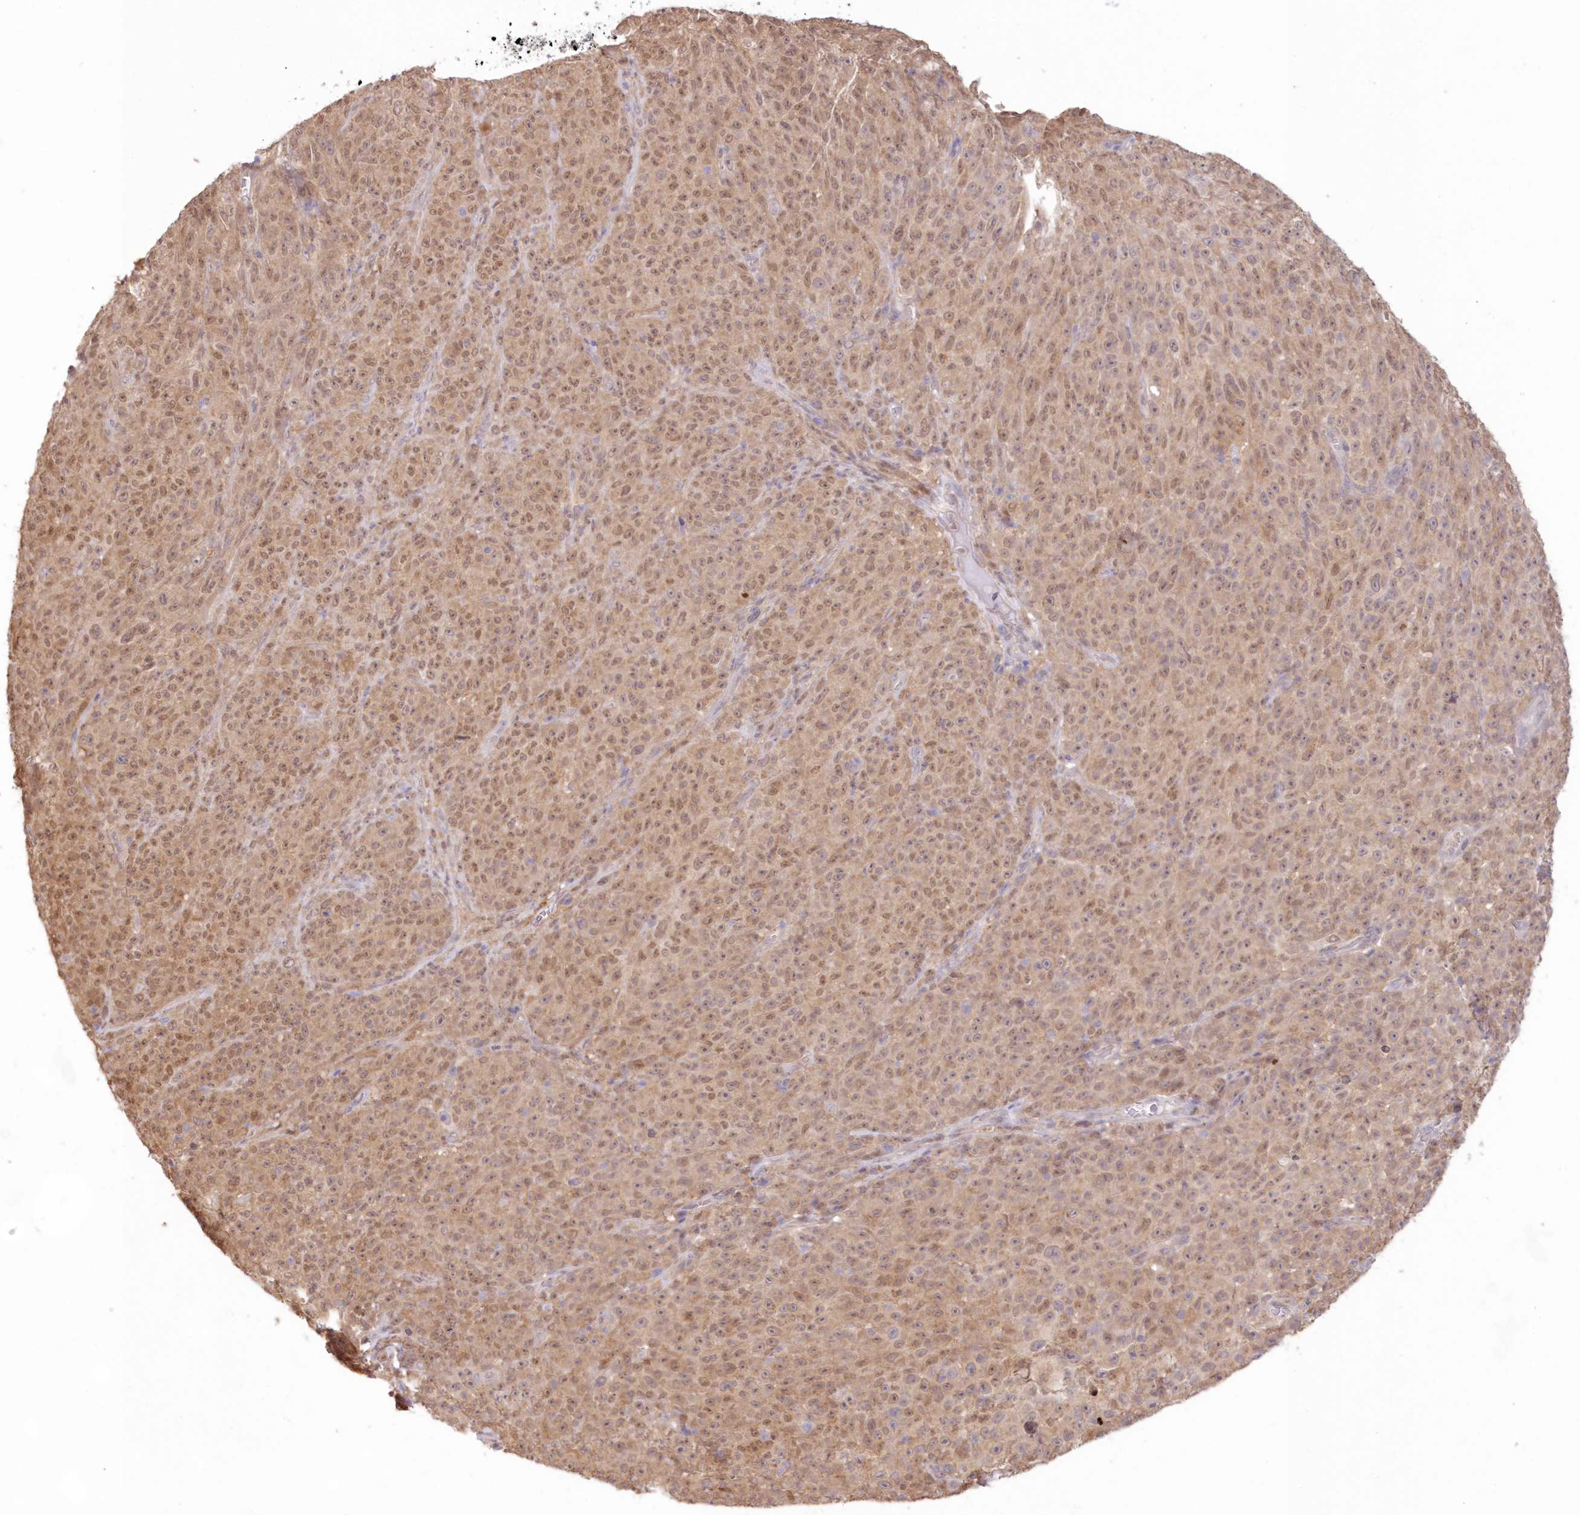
{"staining": {"intensity": "moderate", "quantity": ">75%", "location": "cytoplasmic/membranous,nuclear"}, "tissue": "melanoma", "cell_type": "Tumor cells", "image_type": "cancer", "snomed": [{"axis": "morphology", "description": "Malignant melanoma, NOS"}, {"axis": "topography", "description": "Skin"}], "caption": "A medium amount of moderate cytoplasmic/membranous and nuclear positivity is appreciated in approximately >75% of tumor cells in malignant melanoma tissue. The staining was performed using DAB (3,3'-diaminobenzidine), with brown indicating positive protein expression. Nuclei are stained blue with hematoxylin.", "gene": "RNPEP", "patient": {"sex": "female", "age": 82}}